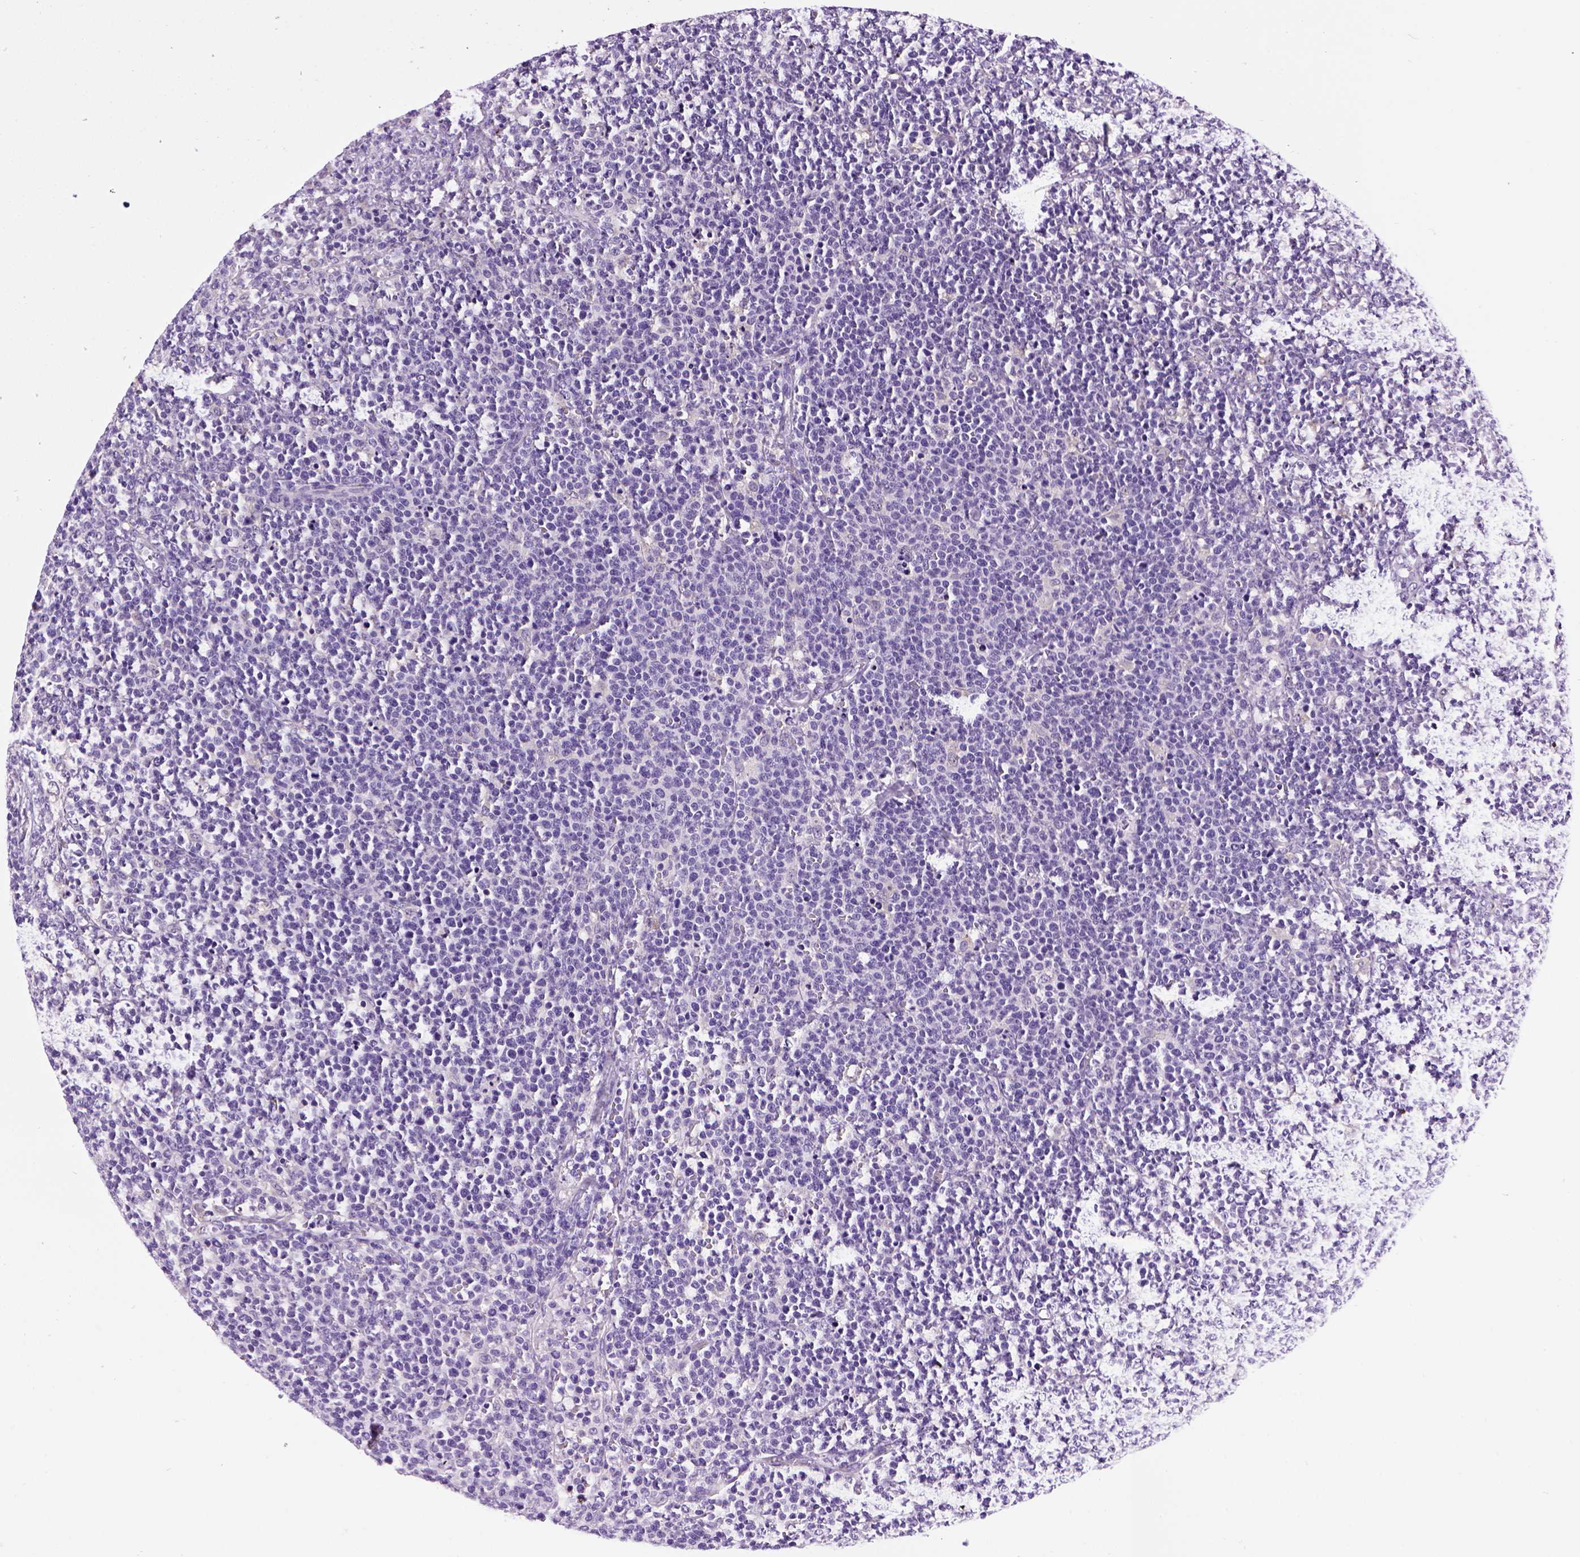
{"staining": {"intensity": "negative", "quantity": "none", "location": "none"}, "tissue": "lymphoma", "cell_type": "Tumor cells", "image_type": "cancer", "snomed": [{"axis": "morphology", "description": "Malignant lymphoma, non-Hodgkin's type, High grade"}, {"axis": "topography", "description": "Lymph node"}], "caption": "A high-resolution micrograph shows IHC staining of lymphoma, which demonstrates no significant expression in tumor cells.", "gene": "CDH1", "patient": {"sex": "male", "age": 61}}